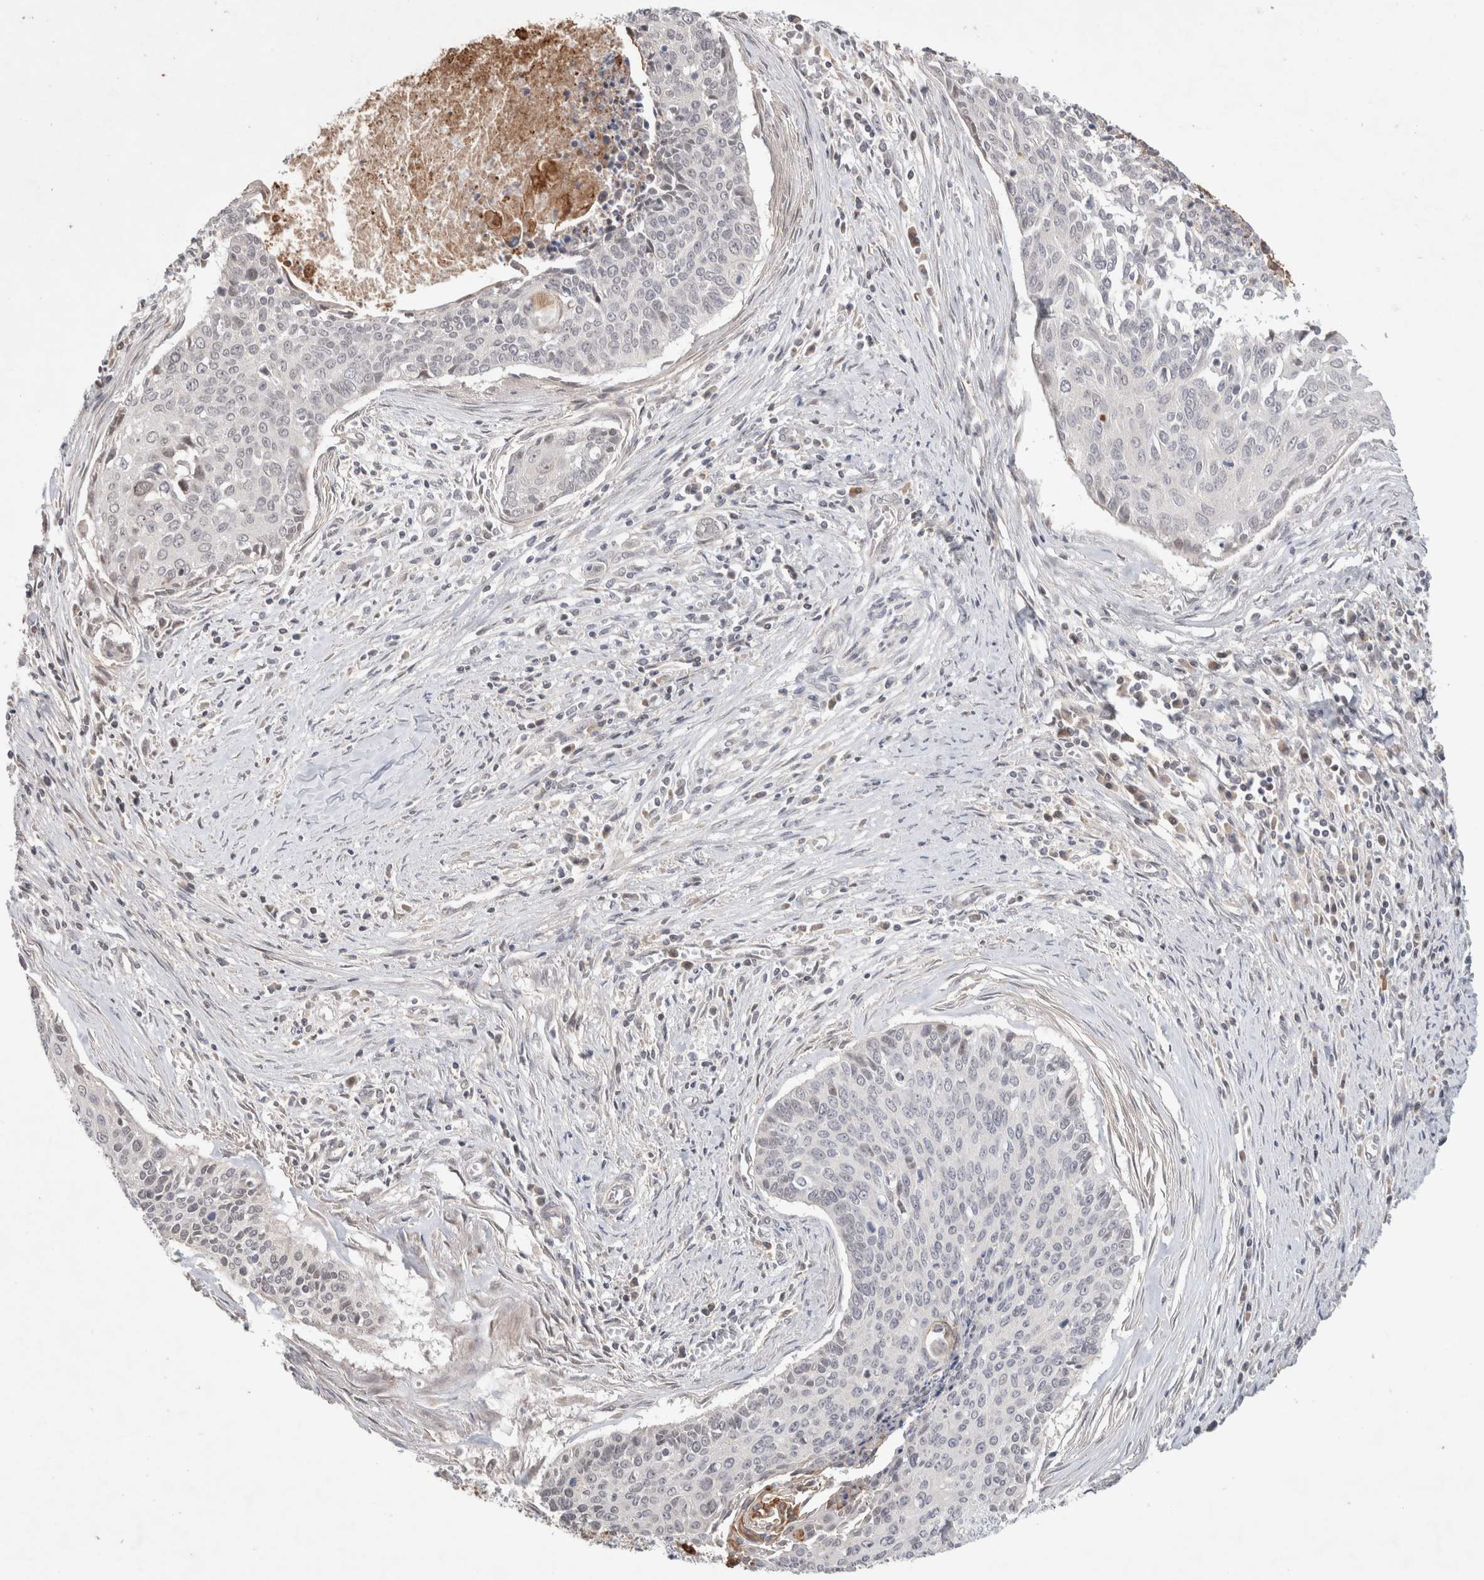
{"staining": {"intensity": "negative", "quantity": "none", "location": "none"}, "tissue": "cervical cancer", "cell_type": "Tumor cells", "image_type": "cancer", "snomed": [{"axis": "morphology", "description": "Squamous cell carcinoma, NOS"}, {"axis": "topography", "description": "Cervix"}], "caption": "Immunohistochemistry (IHC) of cervical cancer (squamous cell carcinoma) shows no positivity in tumor cells.", "gene": "SYDE2", "patient": {"sex": "female", "age": 55}}